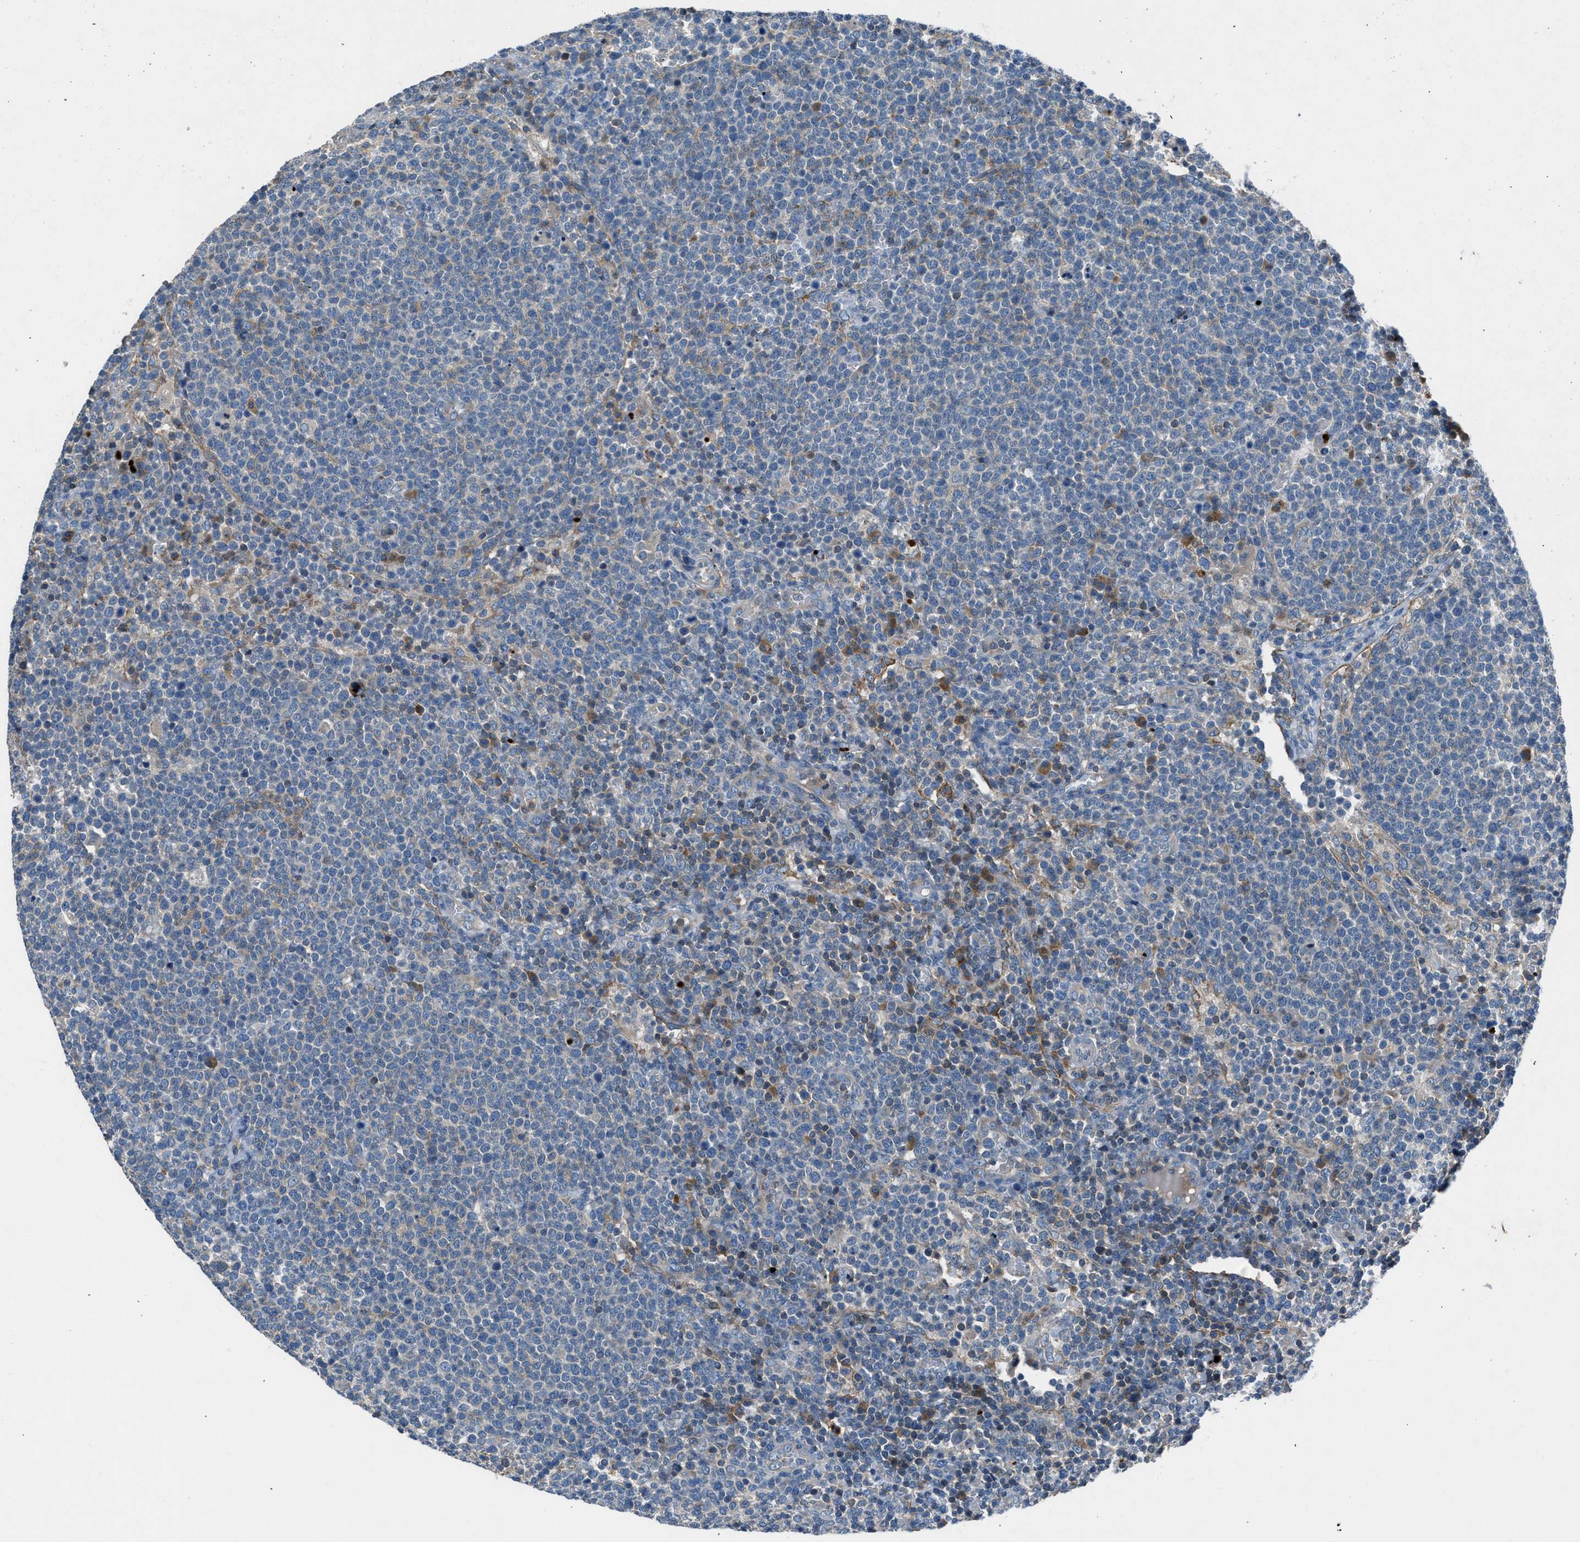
{"staining": {"intensity": "negative", "quantity": "none", "location": "none"}, "tissue": "lymphoma", "cell_type": "Tumor cells", "image_type": "cancer", "snomed": [{"axis": "morphology", "description": "Malignant lymphoma, non-Hodgkin's type, High grade"}, {"axis": "topography", "description": "Lymph node"}], "caption": "This micrograph is of malignant lymphoma, non-Hodgkin's type (high-grade) stained with immunohistochemistry (IHC) to label a protein in brown with the nuclei are counter-stained blue. There is no staining in tumor cells.", "gene": "BMP1", "patient": {"sex": "male", "age": 61}}